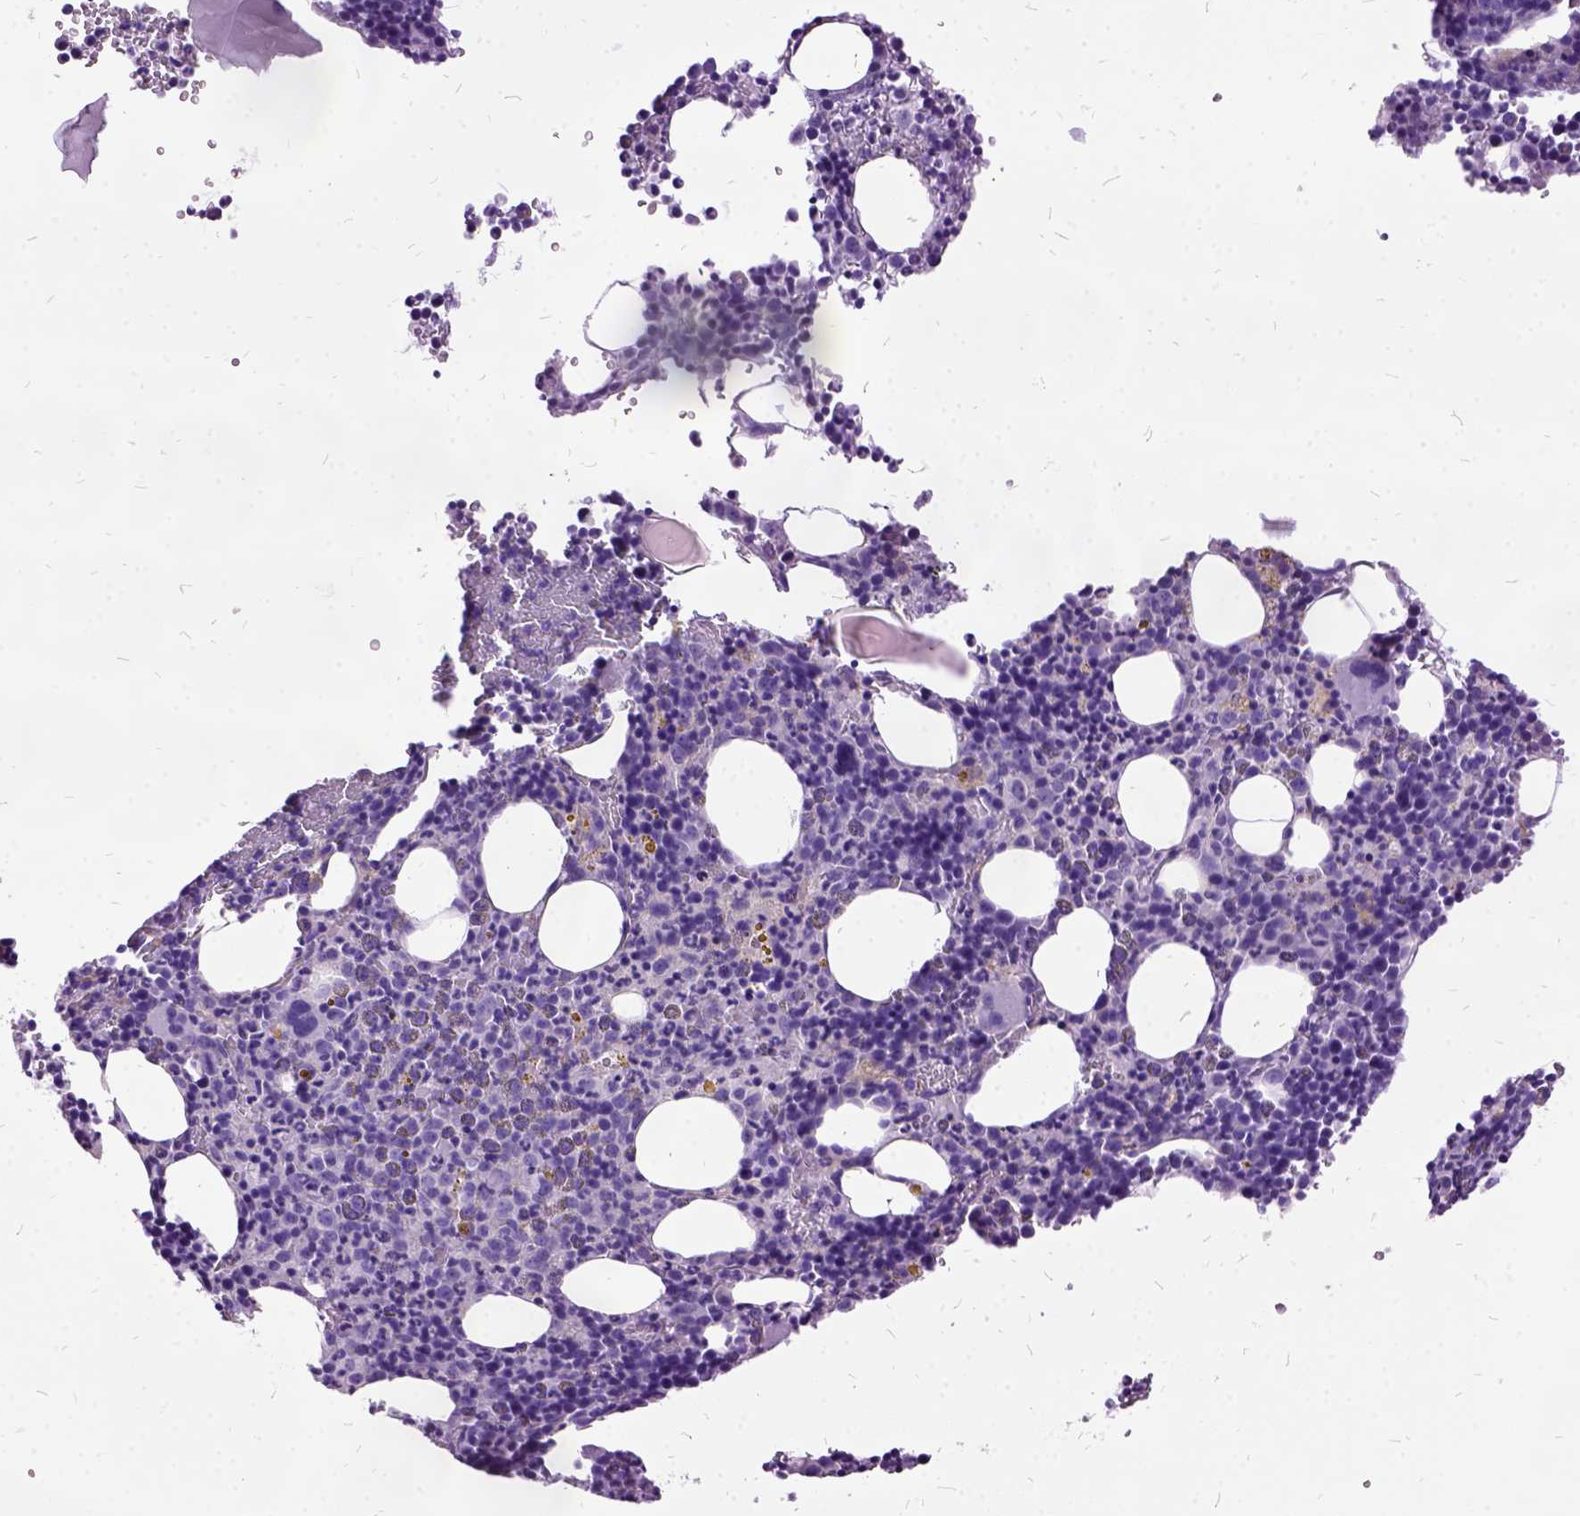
{"staining": {"intensity": "negative", "quantity": "none", "location": "none"}, "tissue": "bone marrow", "cell_type": "Hematopoietic cells", "image_type": "normal", "snomed": [{"axis": "morphology", "description": "Normal tissue, NOS"}, {"axis": "topography", "description": "Bone marrow"}], "caption": "An IHC micrograph of benign bone marrow is shown. There is no staining in hematopoietic cells of bone marrow.", "gene": "MME", "patient": {"sex": "male", "age": 63}}